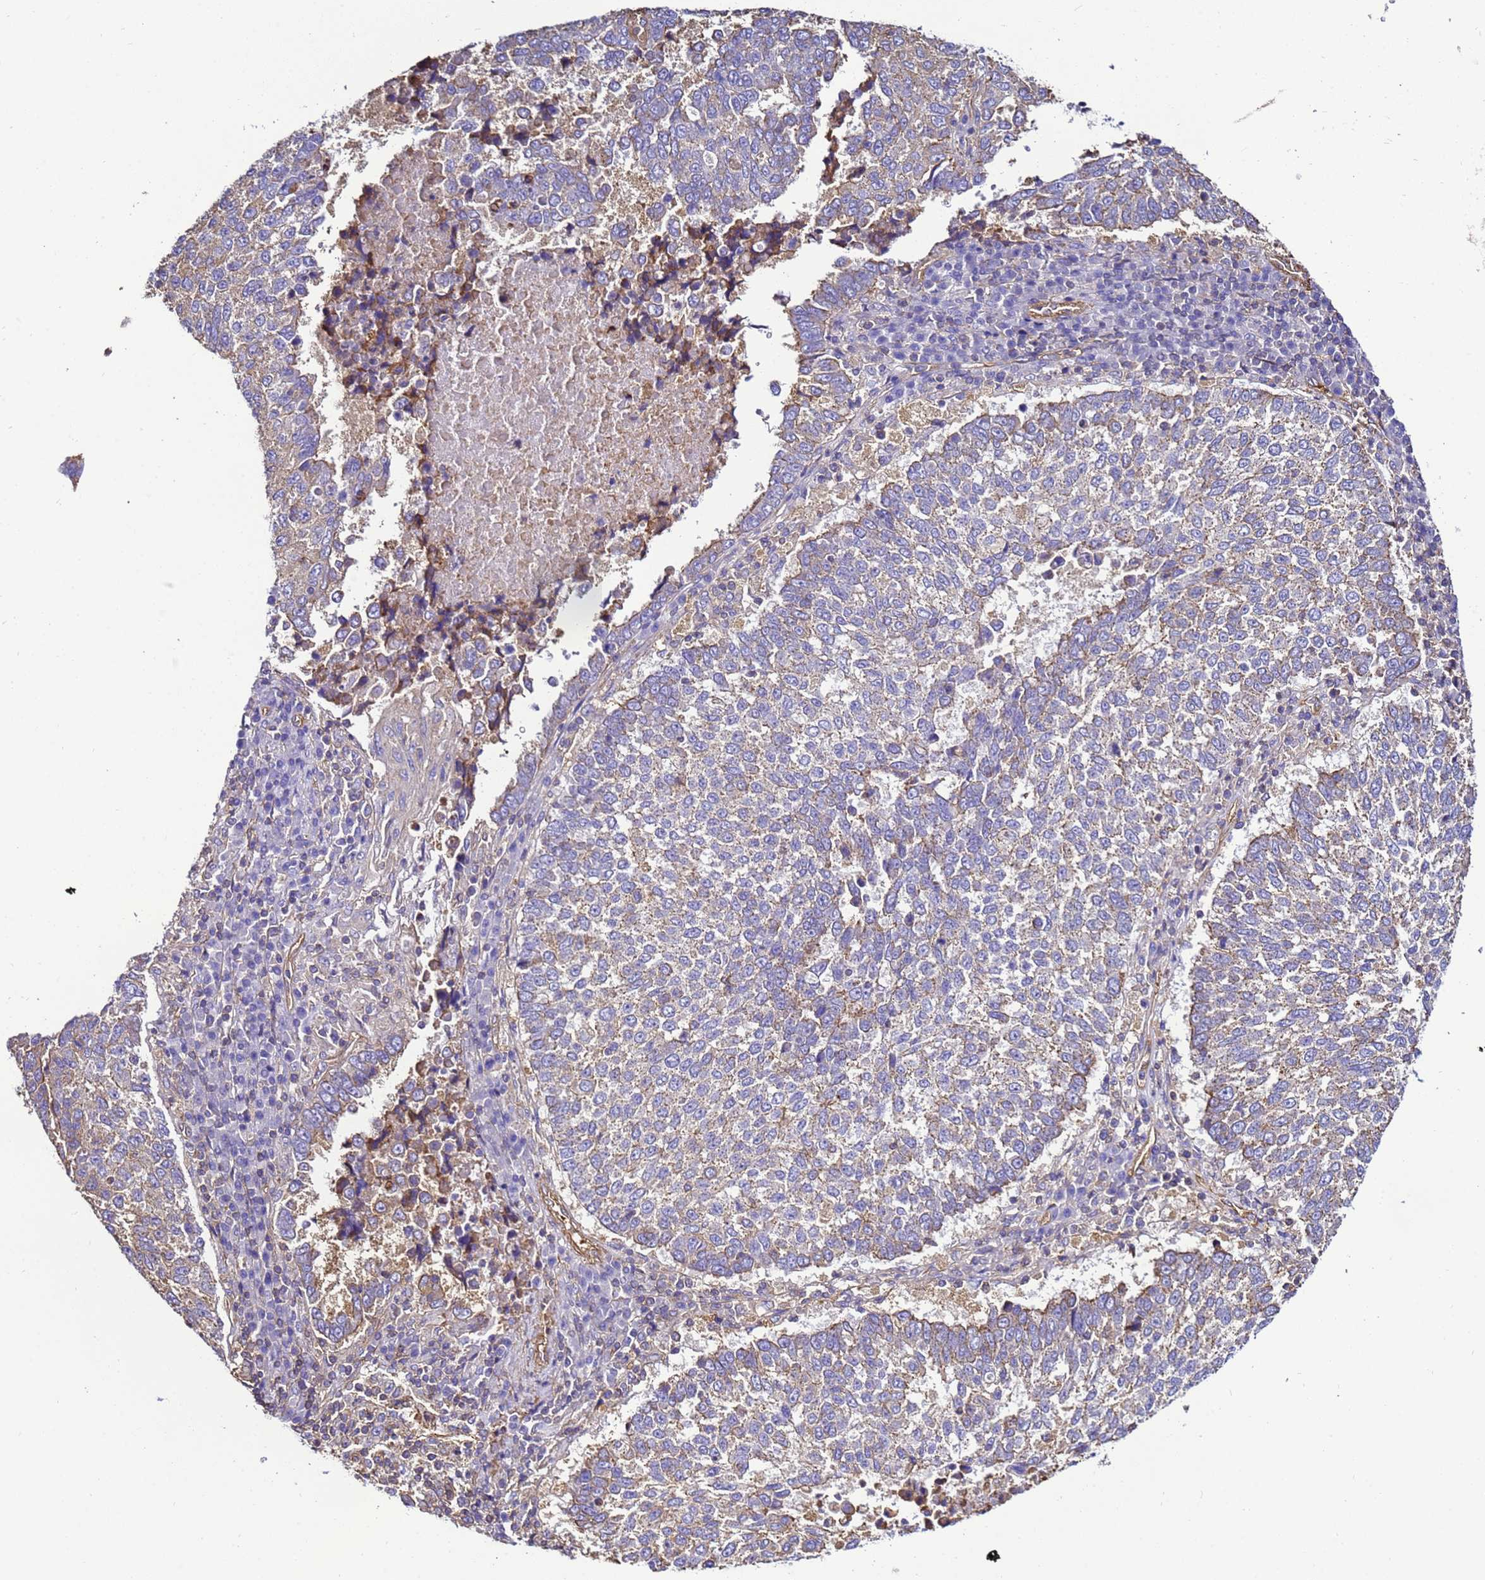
{"staining": {"intensity": "weak", "quantity": "25%-75%", "location": "cytoplasmic/membranous"}, "tissue": "lung cancer", "cell_type": "Tumor cells", "image_type": "cancer", "snomed": [{"axis": "morphology", "description": "Squamous cell carcinoma, NOS"}, {"axis": "topography", "description": "Lung"}], "caption": "The immunohistochemical stain labels weak cytoplasmic/membranous expression in tumor cells of squamous cell carcinoma (lung) tissue.", "gene": "MYL12A", "patient": {"sex": "male", "age": 73}}